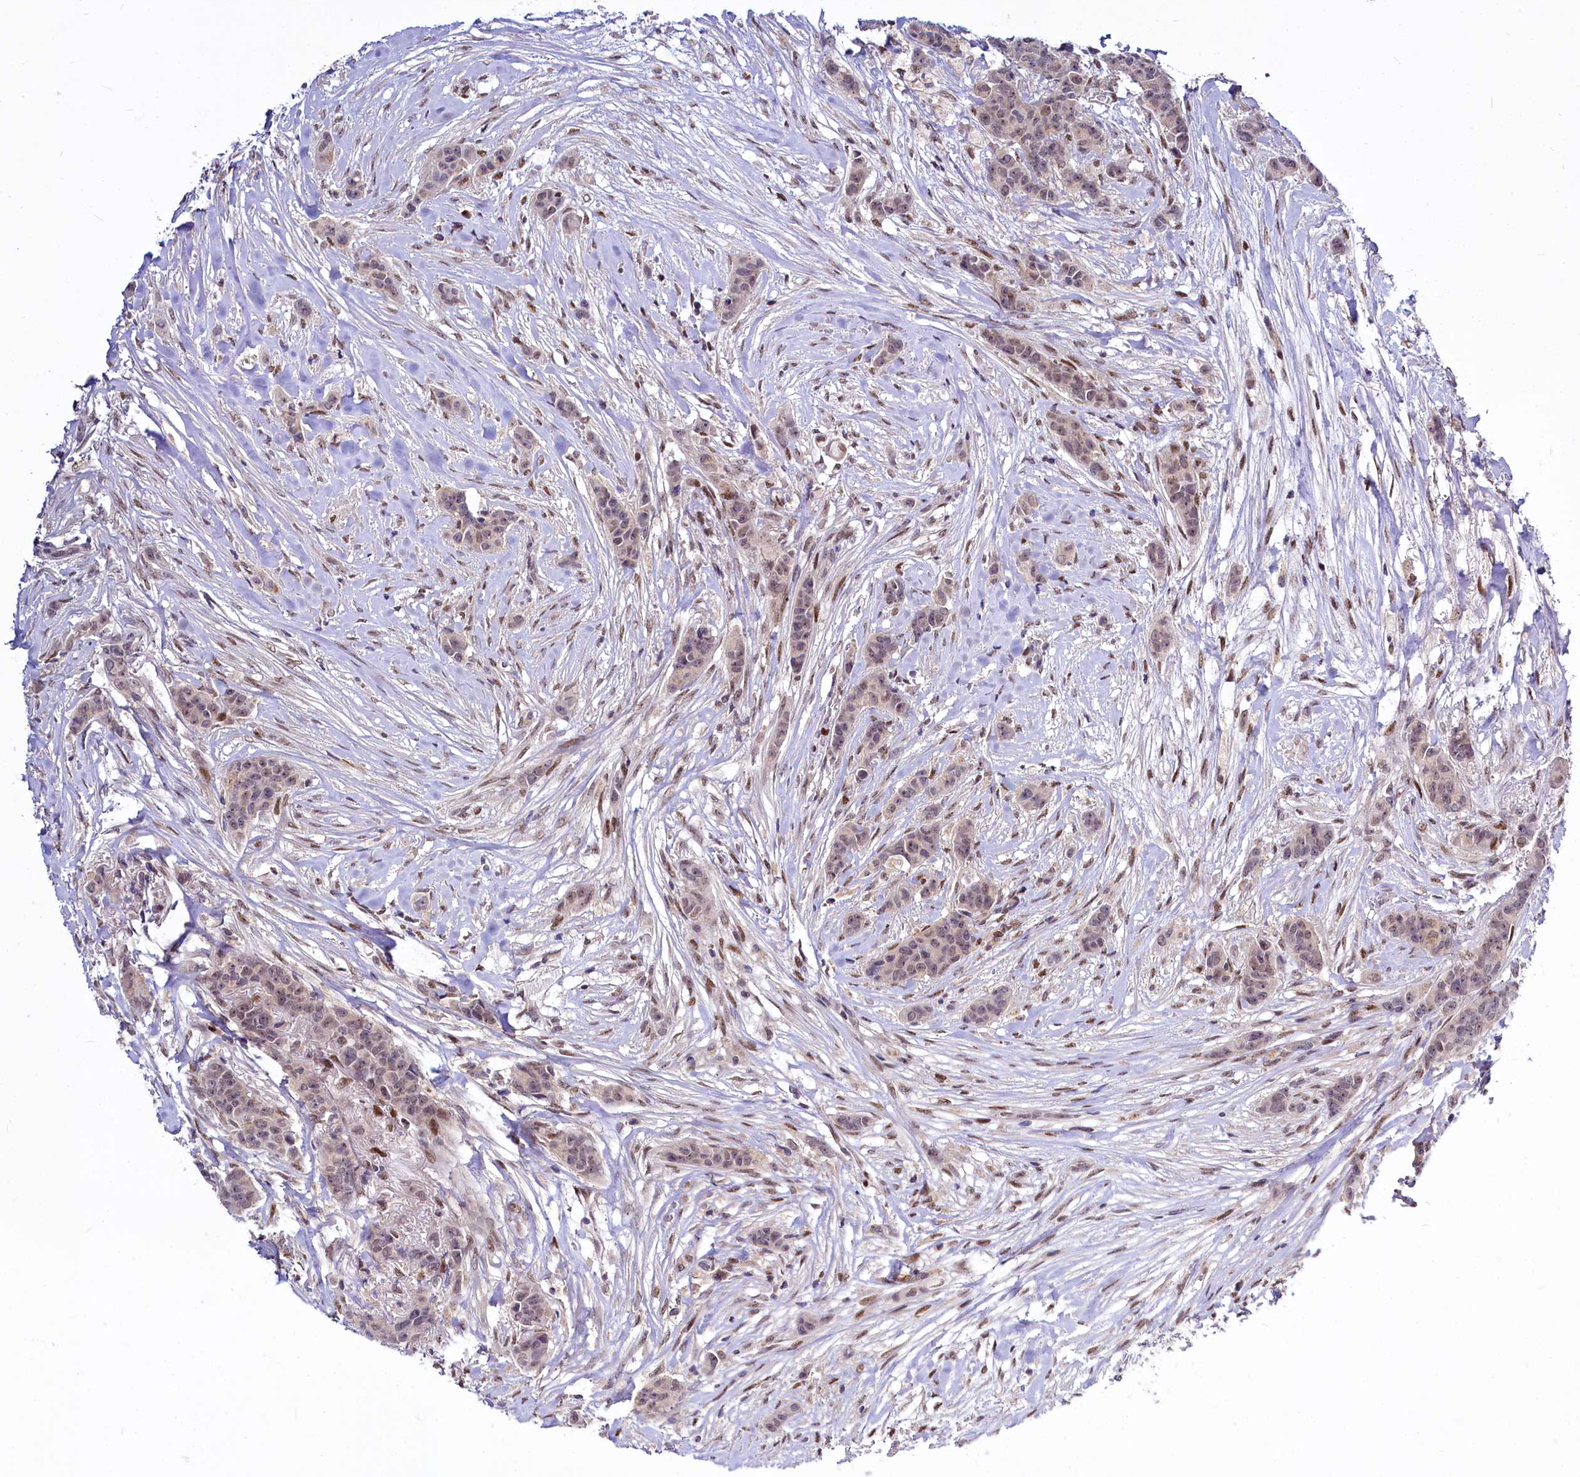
{"staining": {"intensity": "weak", "quantity": ">75%", "location": "nuclear"}, "tissue": "breast cancer", "cell_type": "Tumor cells", "image_type": "cancer", "snomed": [{"axis": "morphology", "description": "Duct carcinoma"}, {"axis": "topography", "description": "Breast"}], "caption": "Weak nuclear expression is present in approximately >75% of tumor cells in breast cancer.", "gene": "MAML2", "patient": {"sex": "female", "age": 40}}